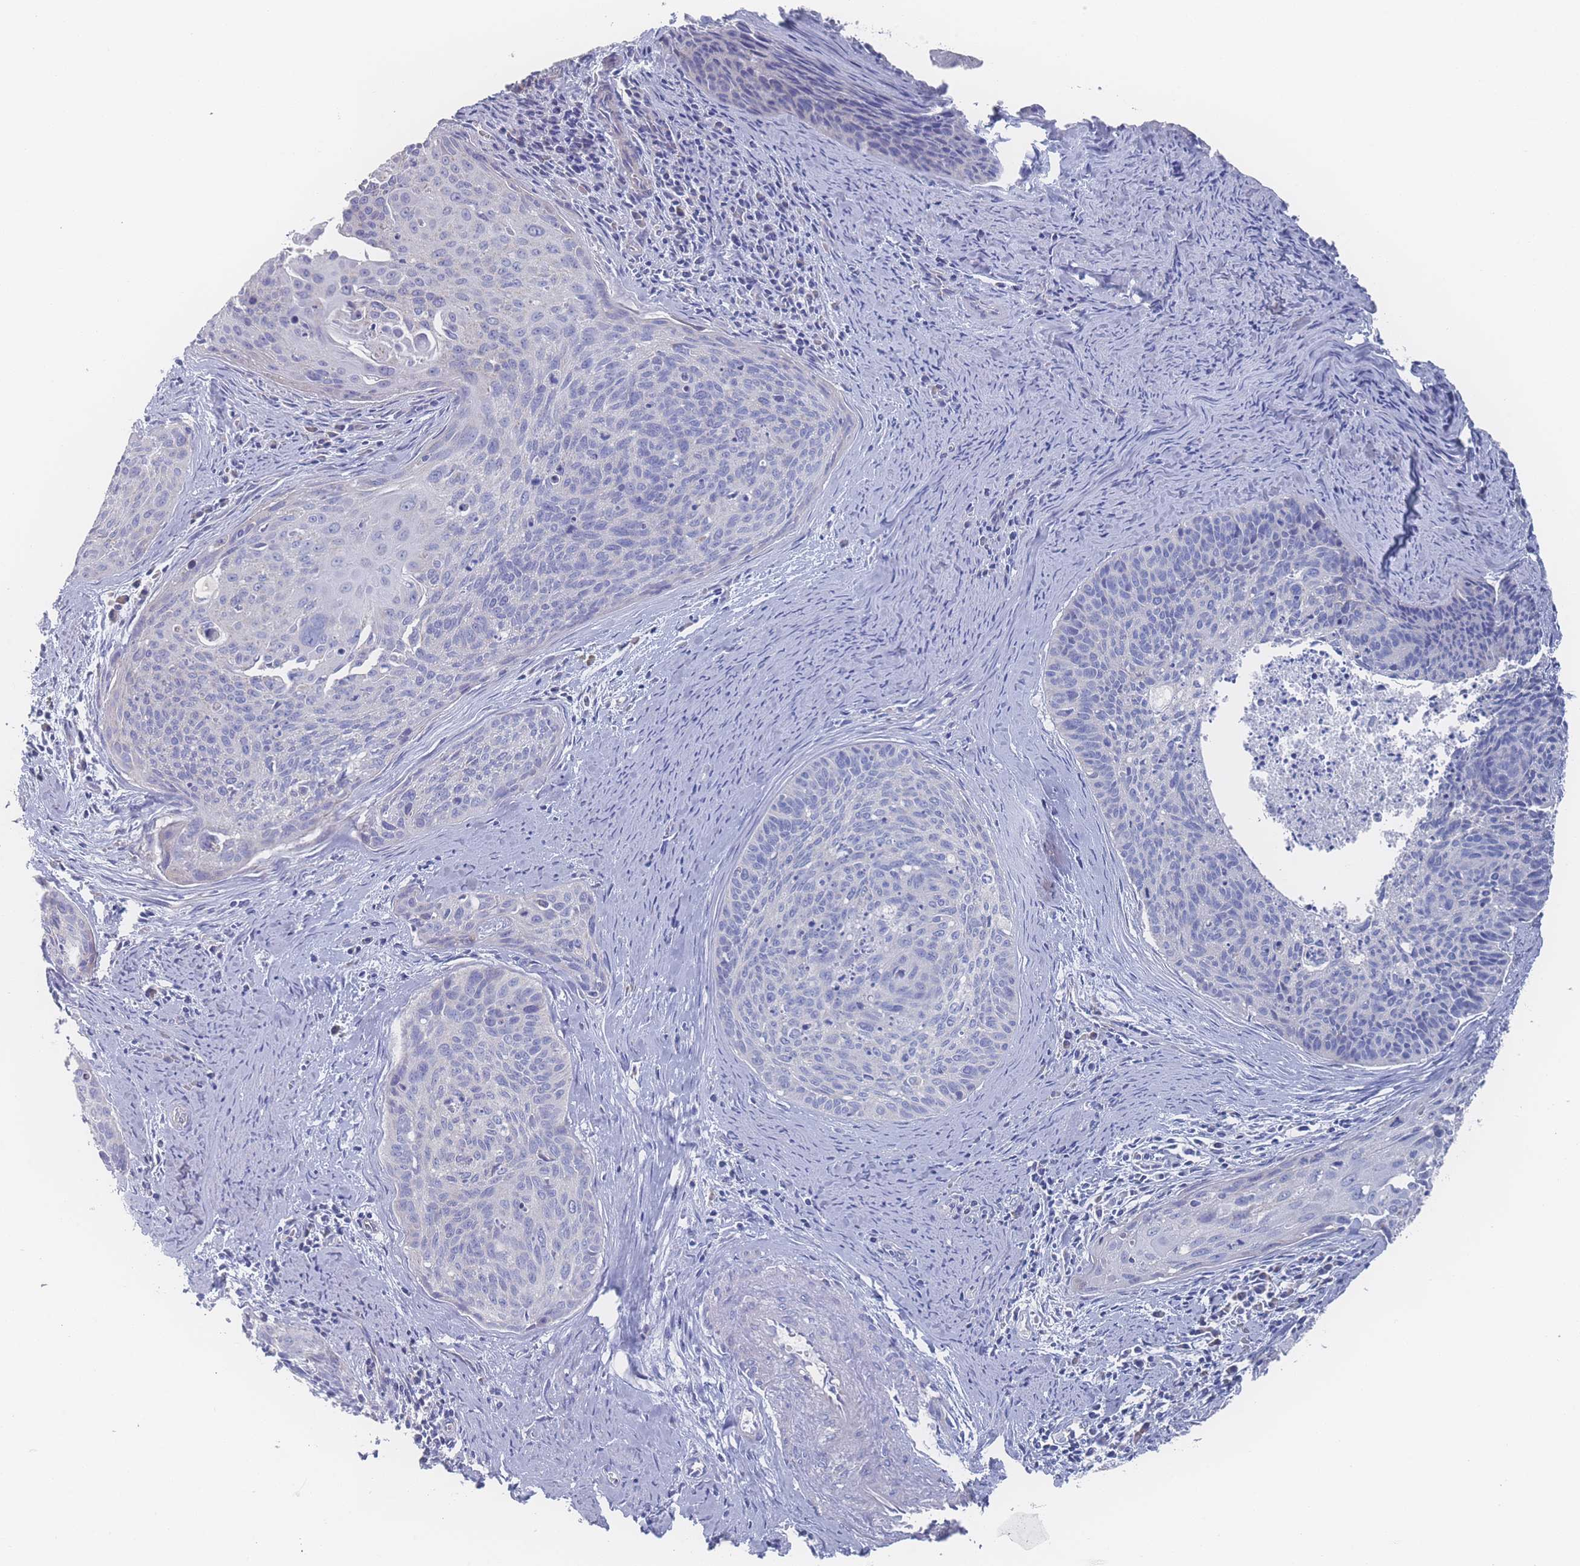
{"staining": {"intensity": "negative", "quantity": "none", "location": "none"}, "tissue": "cervical cancer", "cell_type": "Tumor cells", "image_type": "cancer", "snomed": [{"axis": "morphology", "description": "Squamous cell carcinoma, NOS"}, {"axis": "topography", "description": "Cervix"}], "caption": "Cervical cancer was stained to show a protein in brown. There is no significant expression in tumor cells. (DAB immunohistochemistry, high magnification).", "gene": "SNPH", "patient": {"sex": "female", "age": 55}}